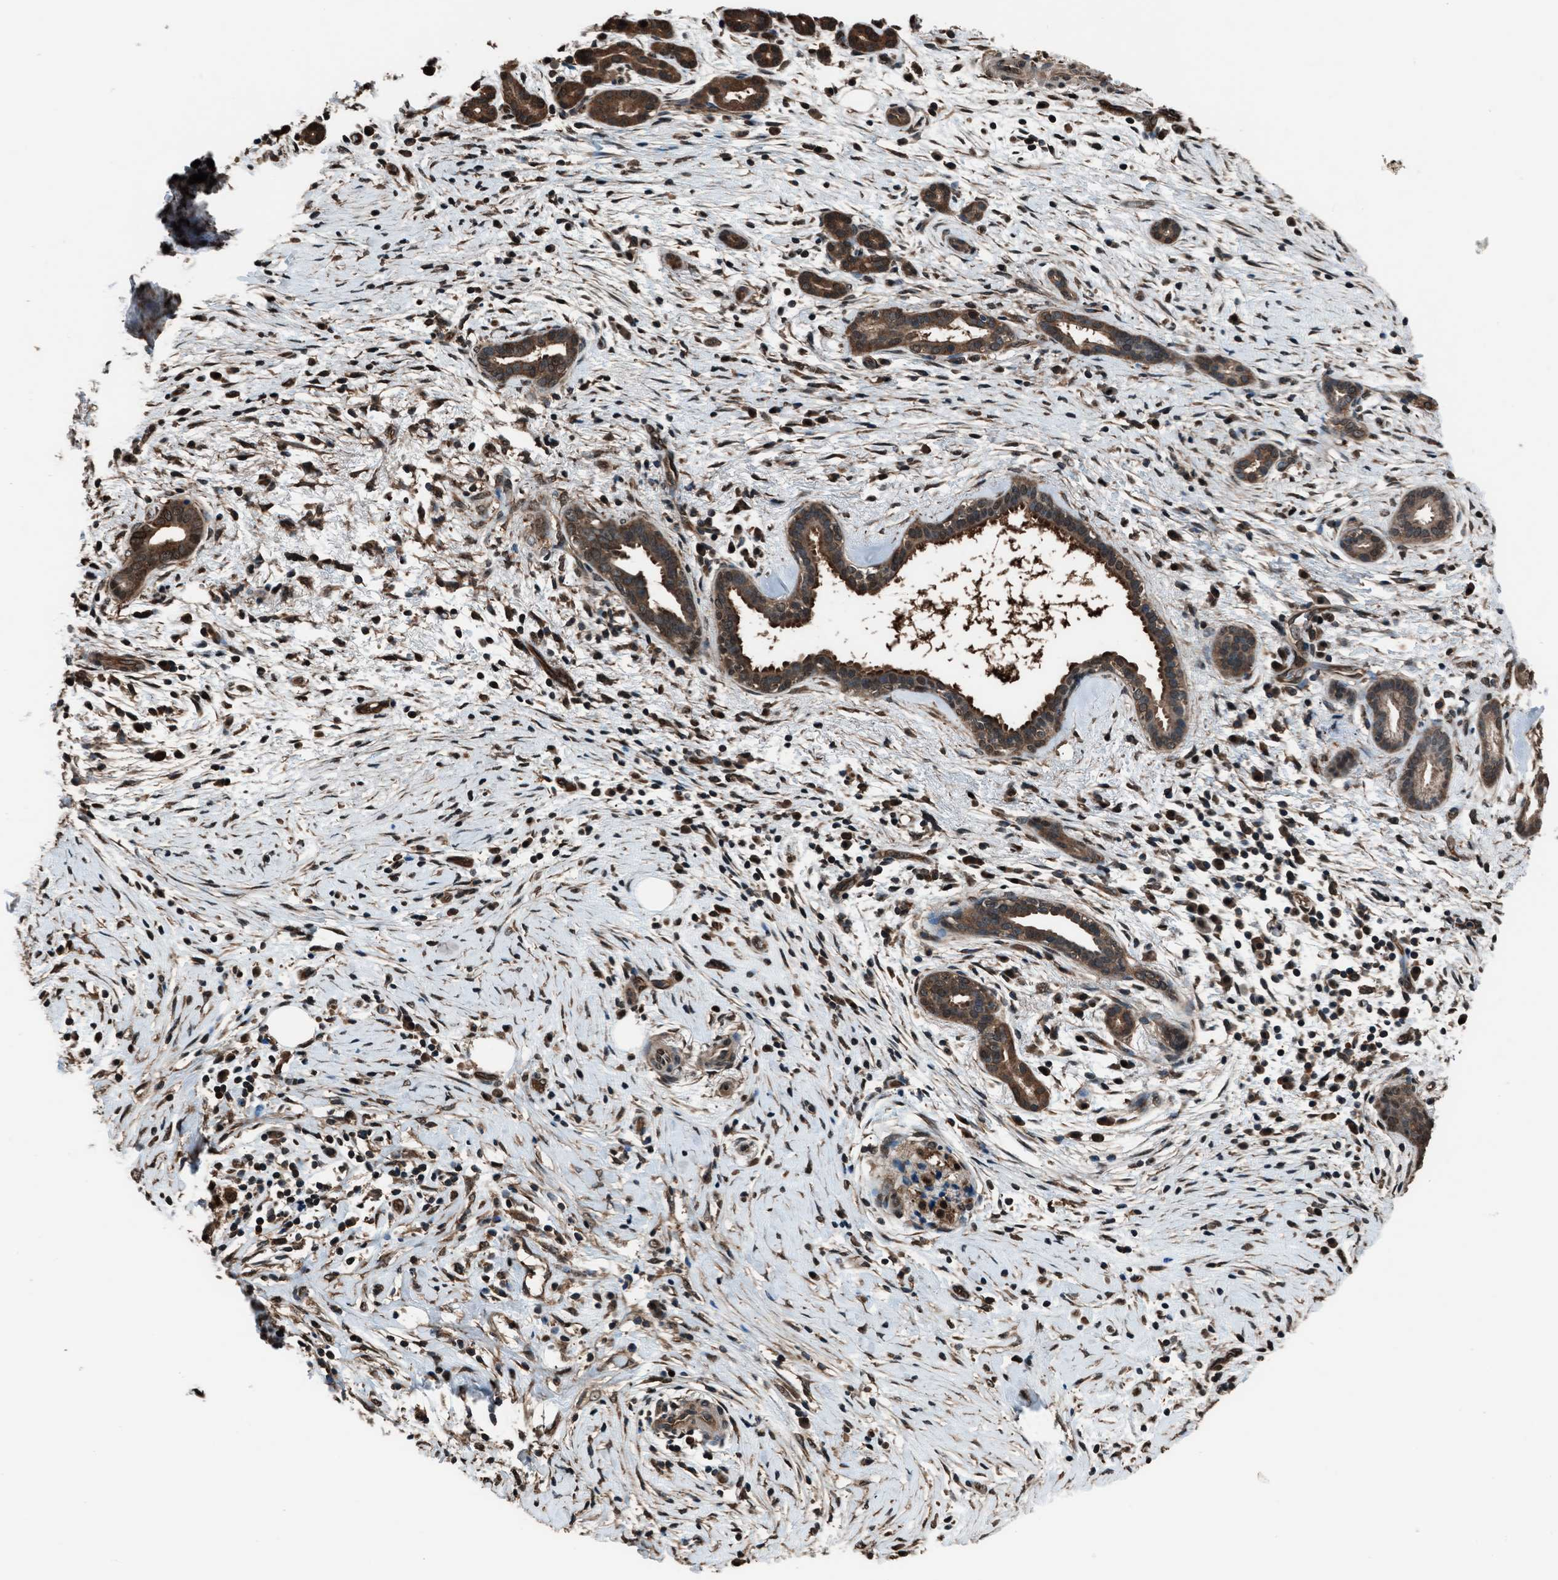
{"staining": {"intensity": "moderate", "quantity": ">75%", "location": "cytoplasmic/membranous"}, "tissue": "pancreatic cancer", "cell_type": "Tumor cells", "image_type": "cancer", "snomed": [{"axis": "morphology", "description": "Adenocarcinoma, NOS"}, {"axis": "topography", "description": "Pancreas"}], "caption": "The photomicrograph shows immunohistochemical staining of pancreatic cancer (adenocarcinoma). There is moderate cytoplasmic/membranous positivity is present in about >75% of tumor cells.", "gene": "YWHAG", "patient": {"sex": "female", "age": 70}}